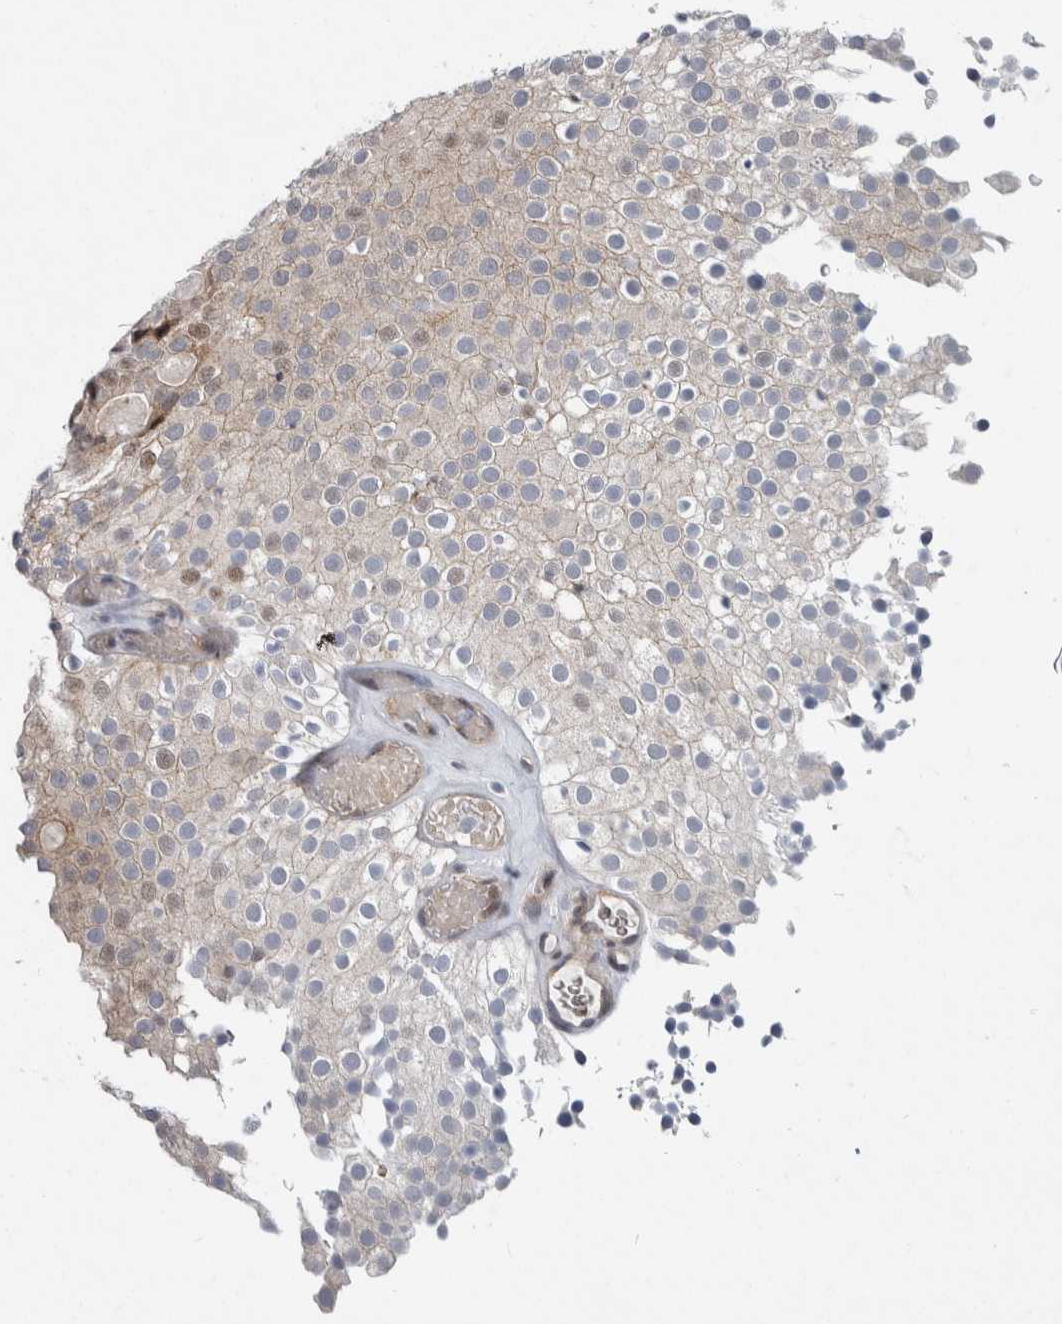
{"staining": {"intensity": "weak", "quantity": "<25%", "location": "nuclear"}, "tissue": "urothelial cancer", "cell_type": "Tumor cells", "image_type": "cancer", "snomed": [{"axis": "morphology", "description": "Urothelial carcinoma, Low grade"}, {"axis": "topography", "description": "Urinary bladder"}], "caption": "Human urothelial cancer stained for a protein using immunohistochemistry exhibits no positivity in tumor cells.", "gene": "PTPA", "patient": {"sex": "male", "age": 78}}